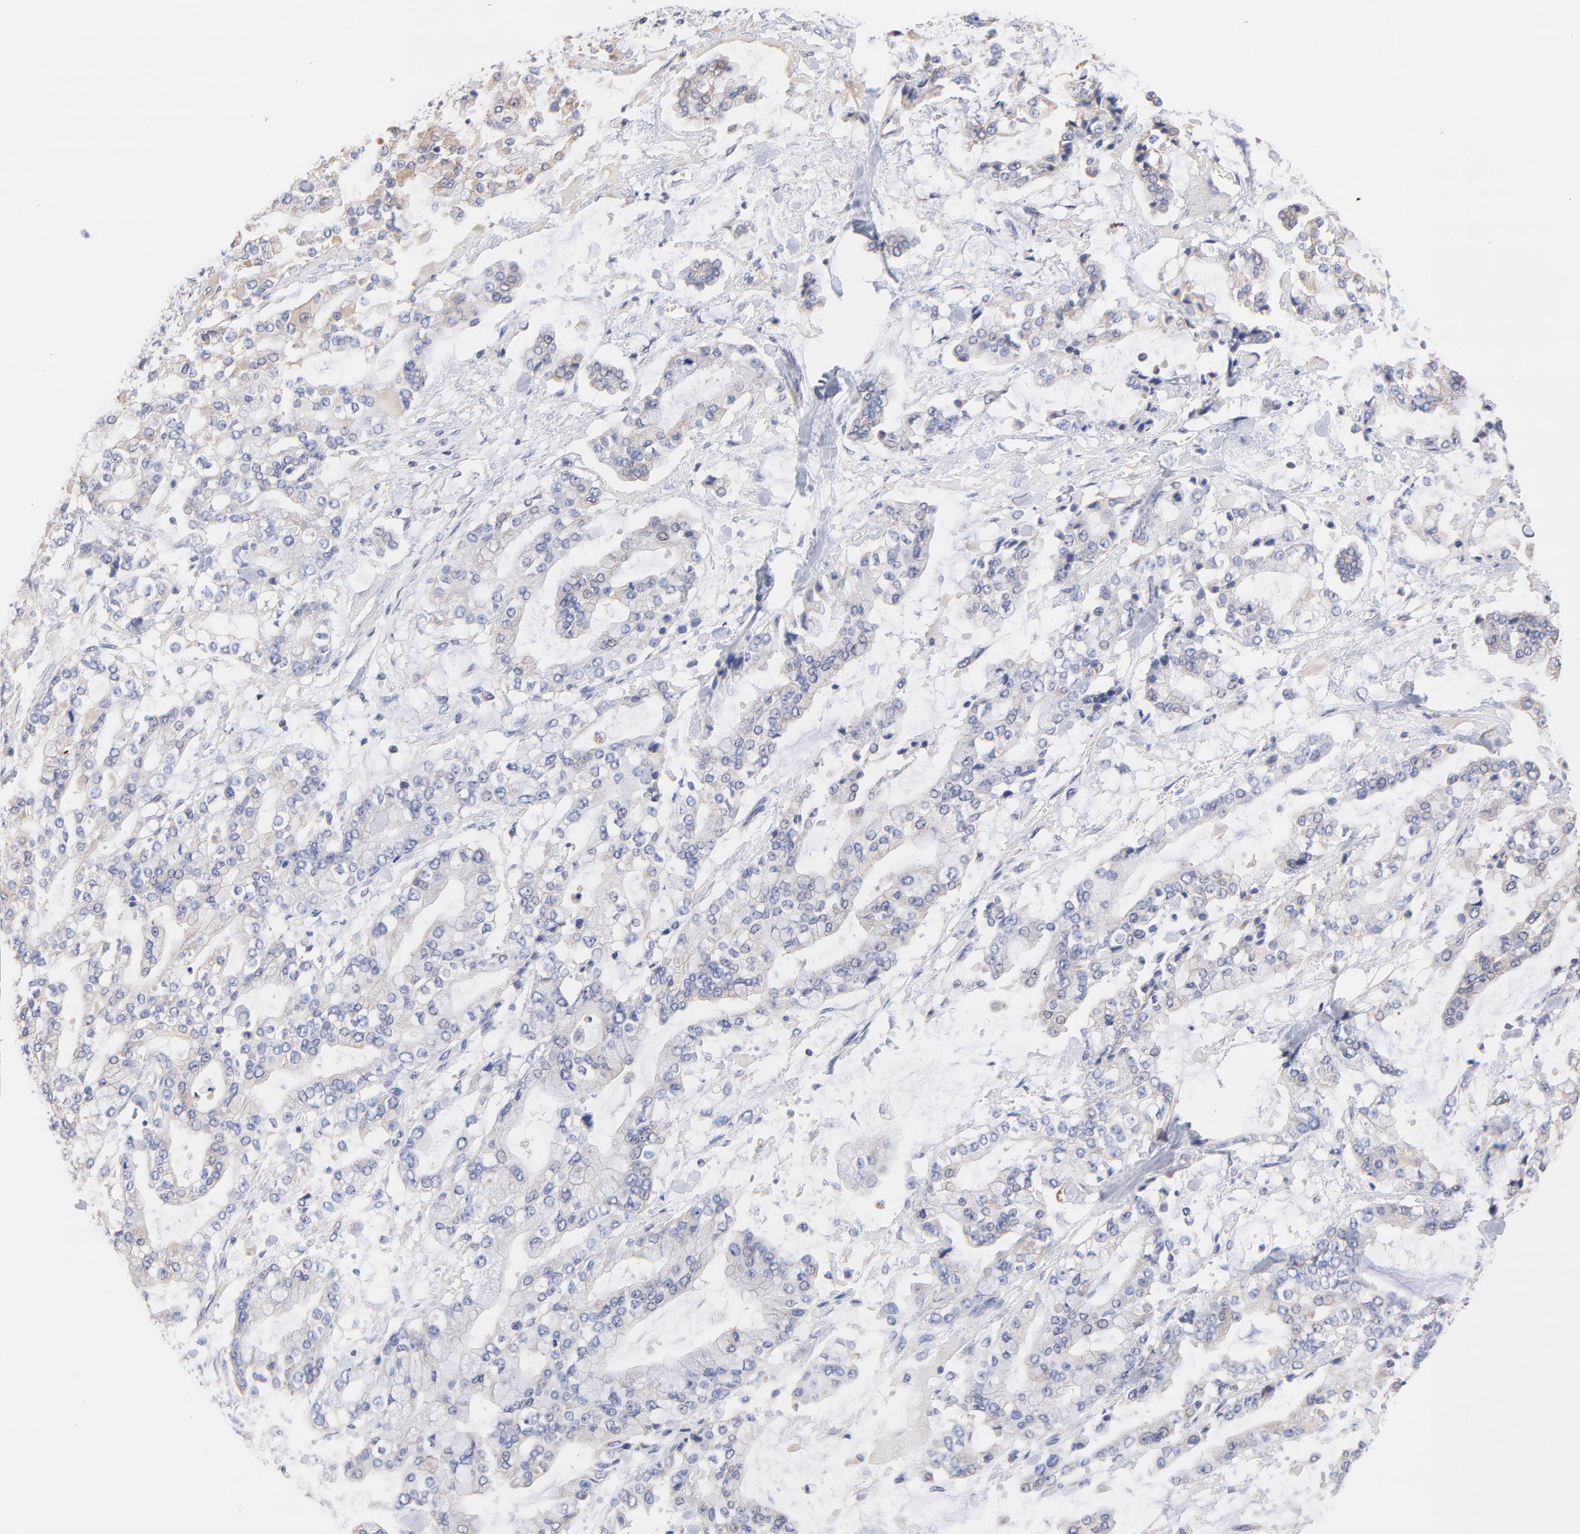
{"staining": {"intensity": "negative", "quantity": "none", "location": "none"}, "tissue": "stomach cancer", "cell_type": "Tumor cells", "image_type": "cancer", "snomed": [{"axis": "morphology", "description": "Normal tissue, NOS"}, {"axis": "morphology", "description": "Adenocarcinoma, NOS"}, {"axis": "topography", "description": "Stomach, upper"}, {"axis": "topography", "description": "Stomach"}], "caption": "Protein analysis of adenocarcinoma (stomach) reveals no significant expression in tumor cells. Brightfield microscopy of IHC stained with DAB (3,3'-diaminobenzidine) (brown) and hematoxylin (blue), captured at high magnification.", "gene": "PCMT1", "patient": {"sex": "male", "age": 76}}